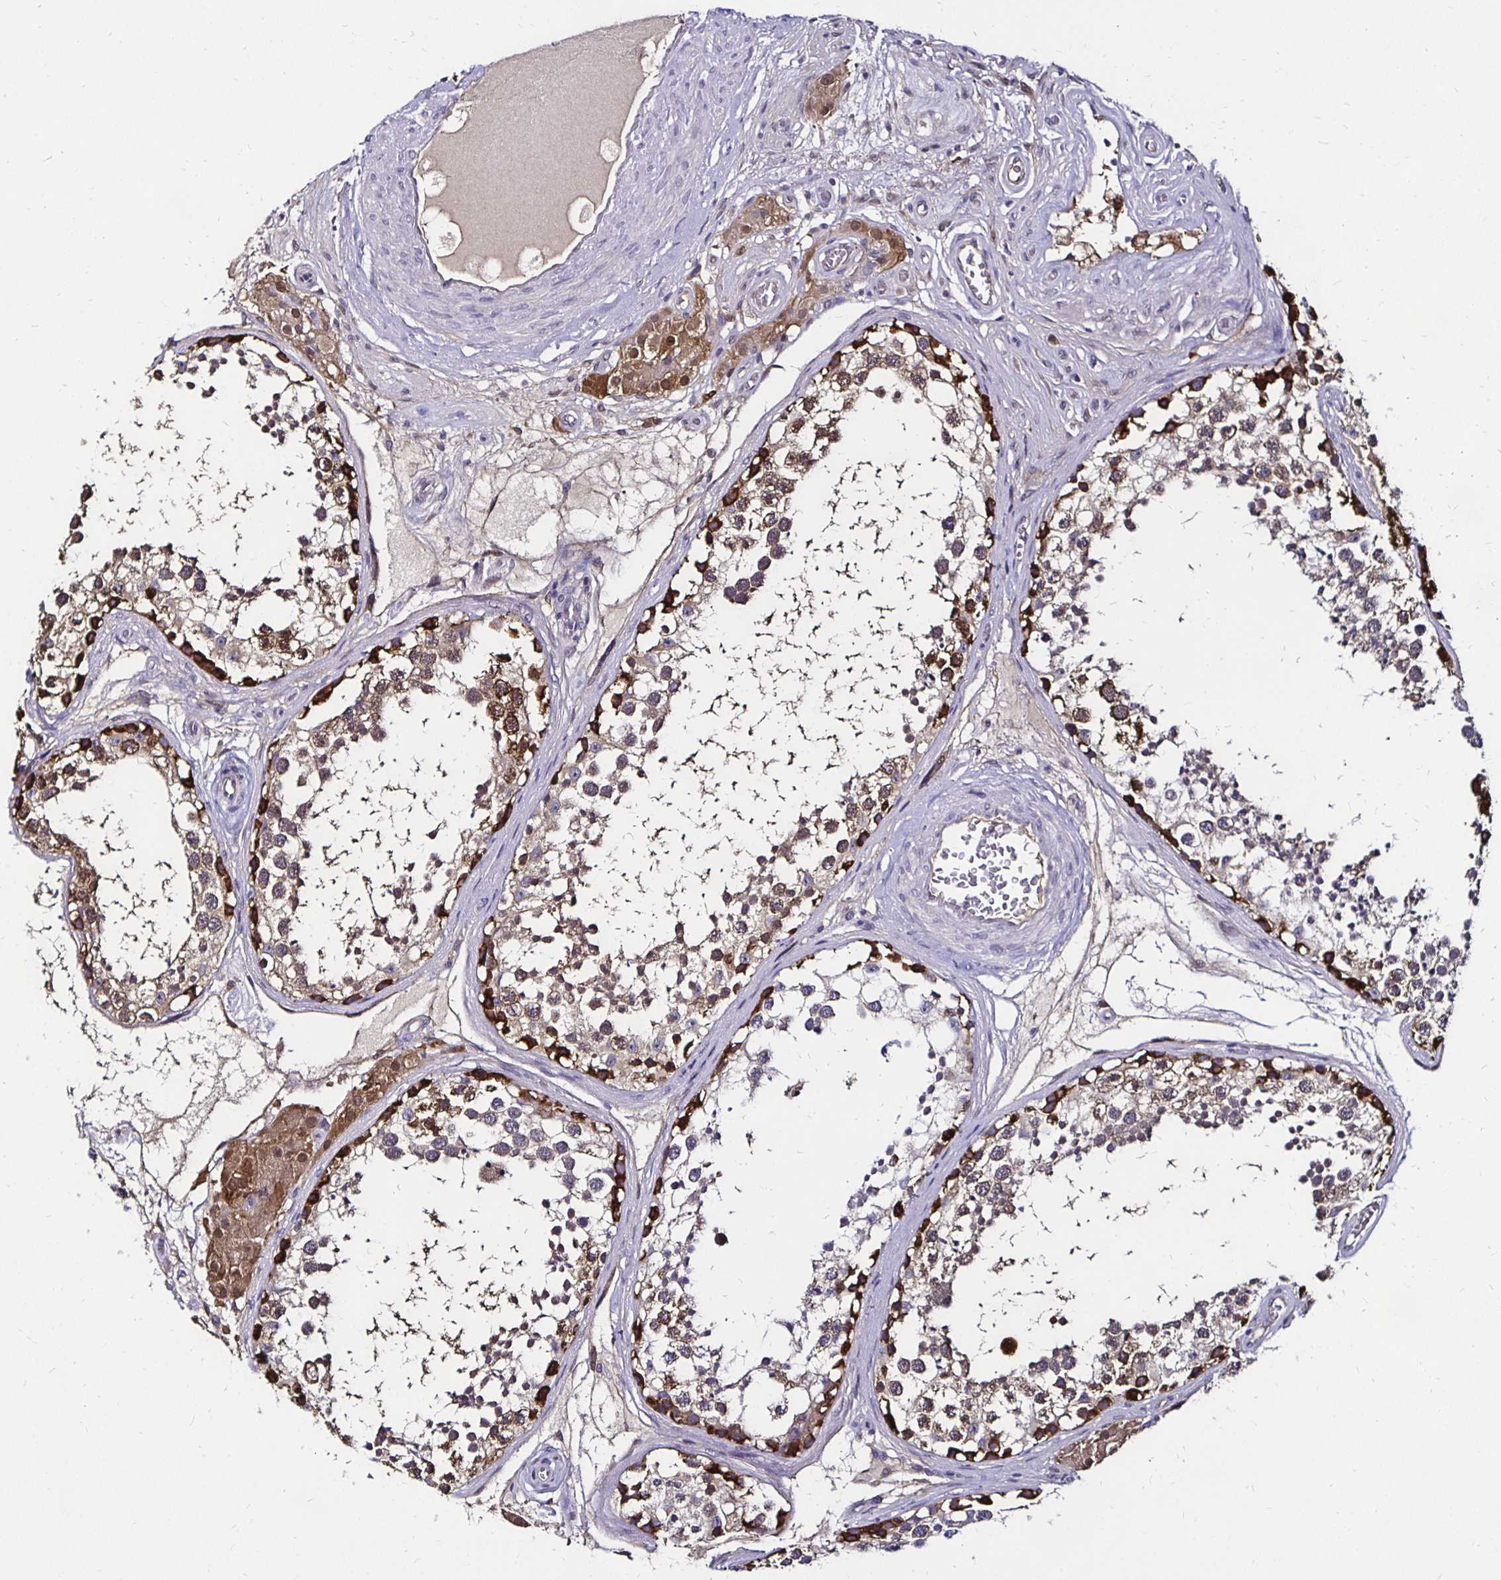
{"staining": {"intensity": "strong", "quantity": "<25%", "location": "cytoplasmic/membranous"}, "tissue": "testis", "cell_type": "Cells in seminiferous ducts", "image_type": "normal", "snomed": [{"axis": "morphology", "description": "Normal tissue, NOS"}, {"axis": "morphology", "description": "Seminoma, NOS"}, {"axis": "topography", "description": "Testis"}], "caption": "A high-resolution micrograph shows IHC staining of unremarkable testis, which shows strong cytoplasmic/membranous positivity in approximately <25% of cells in seminiferous ducts.", "gene": "TXN", "patient": {"sex": "male", "age": 65}}